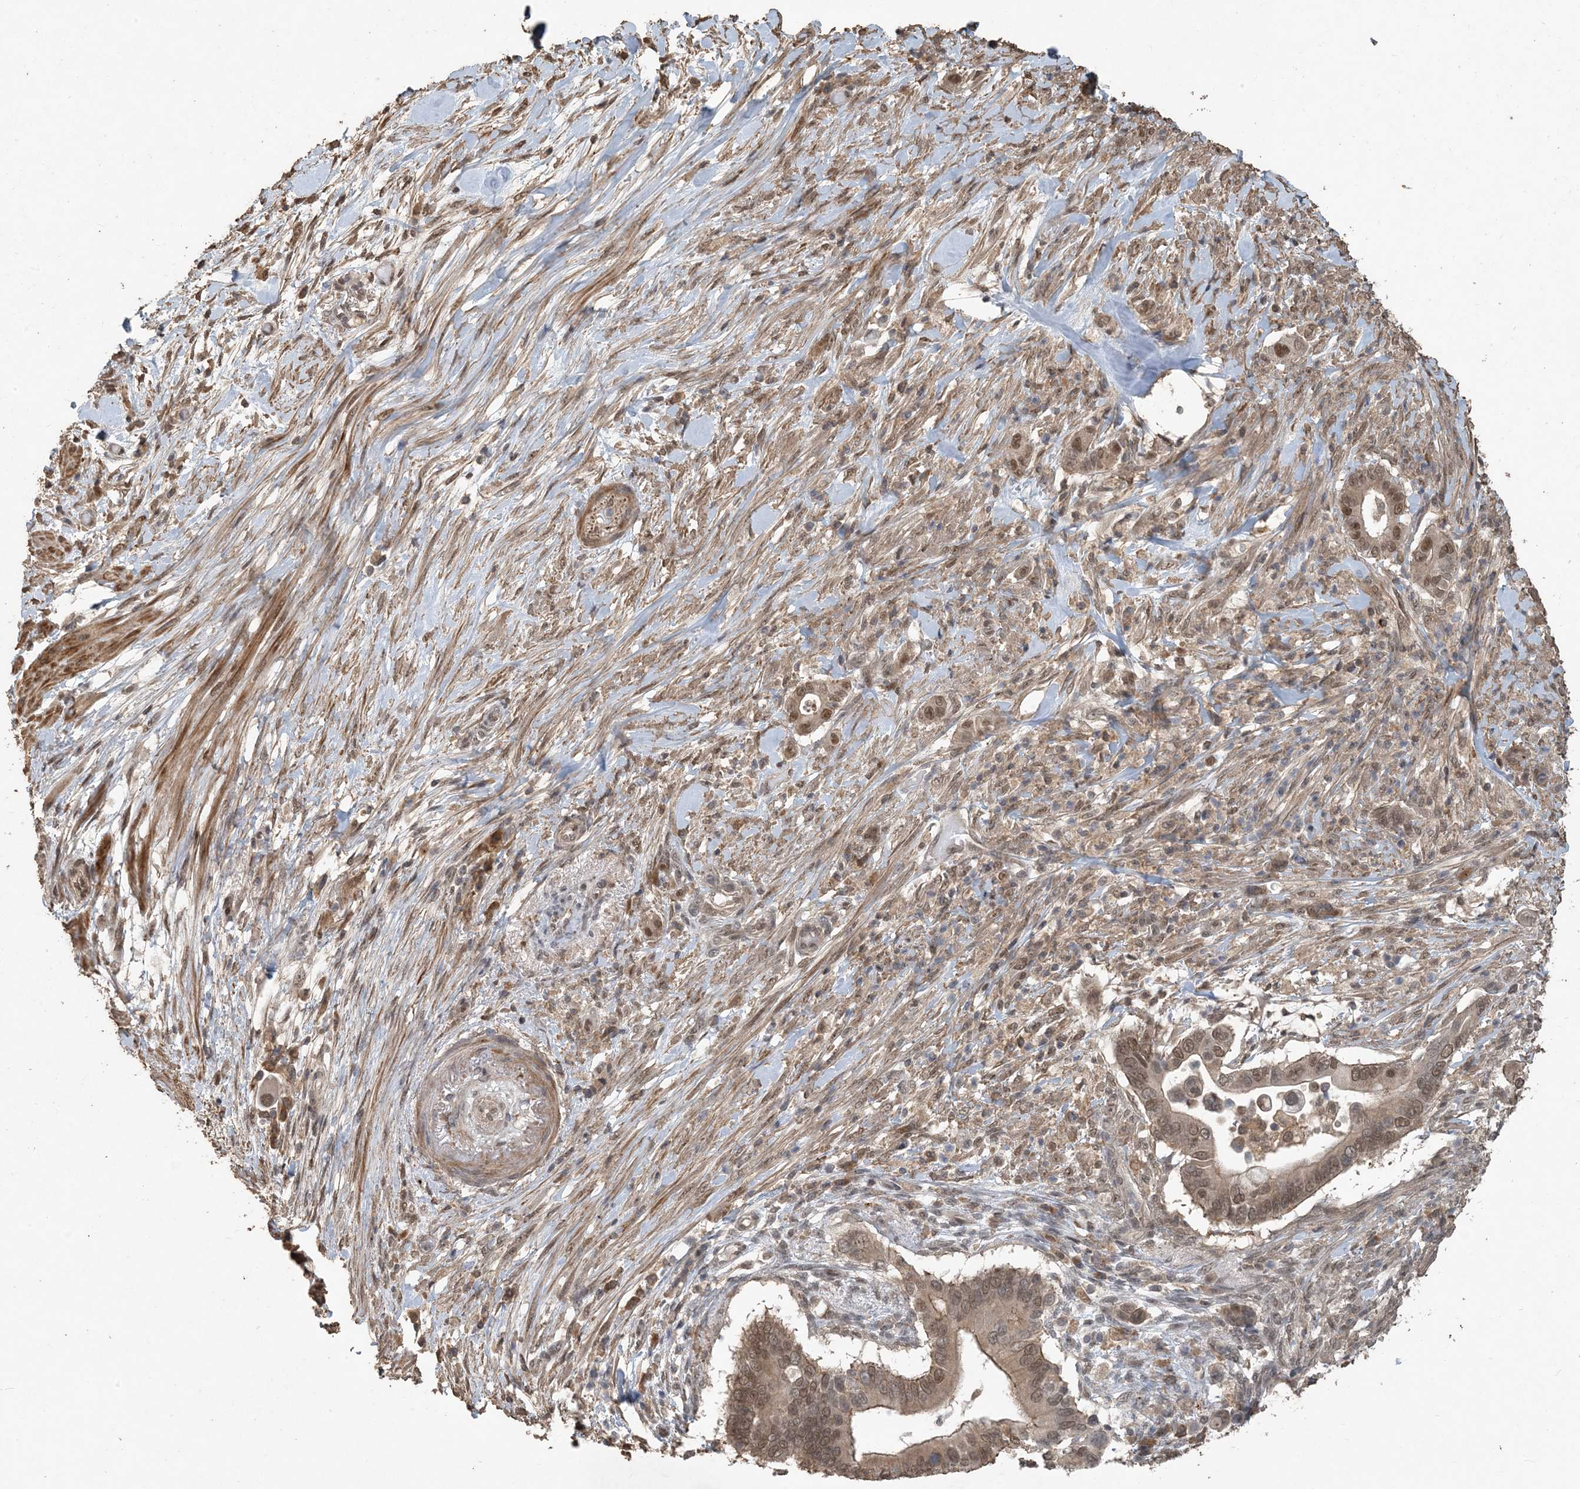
{"staining": {"intensity": "moderate", "quantity": ">75%", "location": "cytoplasmic/membranous,nuclear"}, "tissue": "pancreatic cancer", "cell_type": "Tumor cells", "image_type": "cancer", "snomed": [{"axis": "morphology", "description": "Adenocarcinoma, NOS"}, {"axis": "topography", "description": "Pancreas"}], "caption": "Pancreatic cancer (adenocarcinoma) stained with DAB (3,3'-diaminobenzidine) immunohistochemistry shows medium levels of moderate cytoplasmic/membranous and nuclear expression in about >75% of tumor cells.", "gene": "ZC3H12A", "patient": {"sex": "male", "age": 68}}